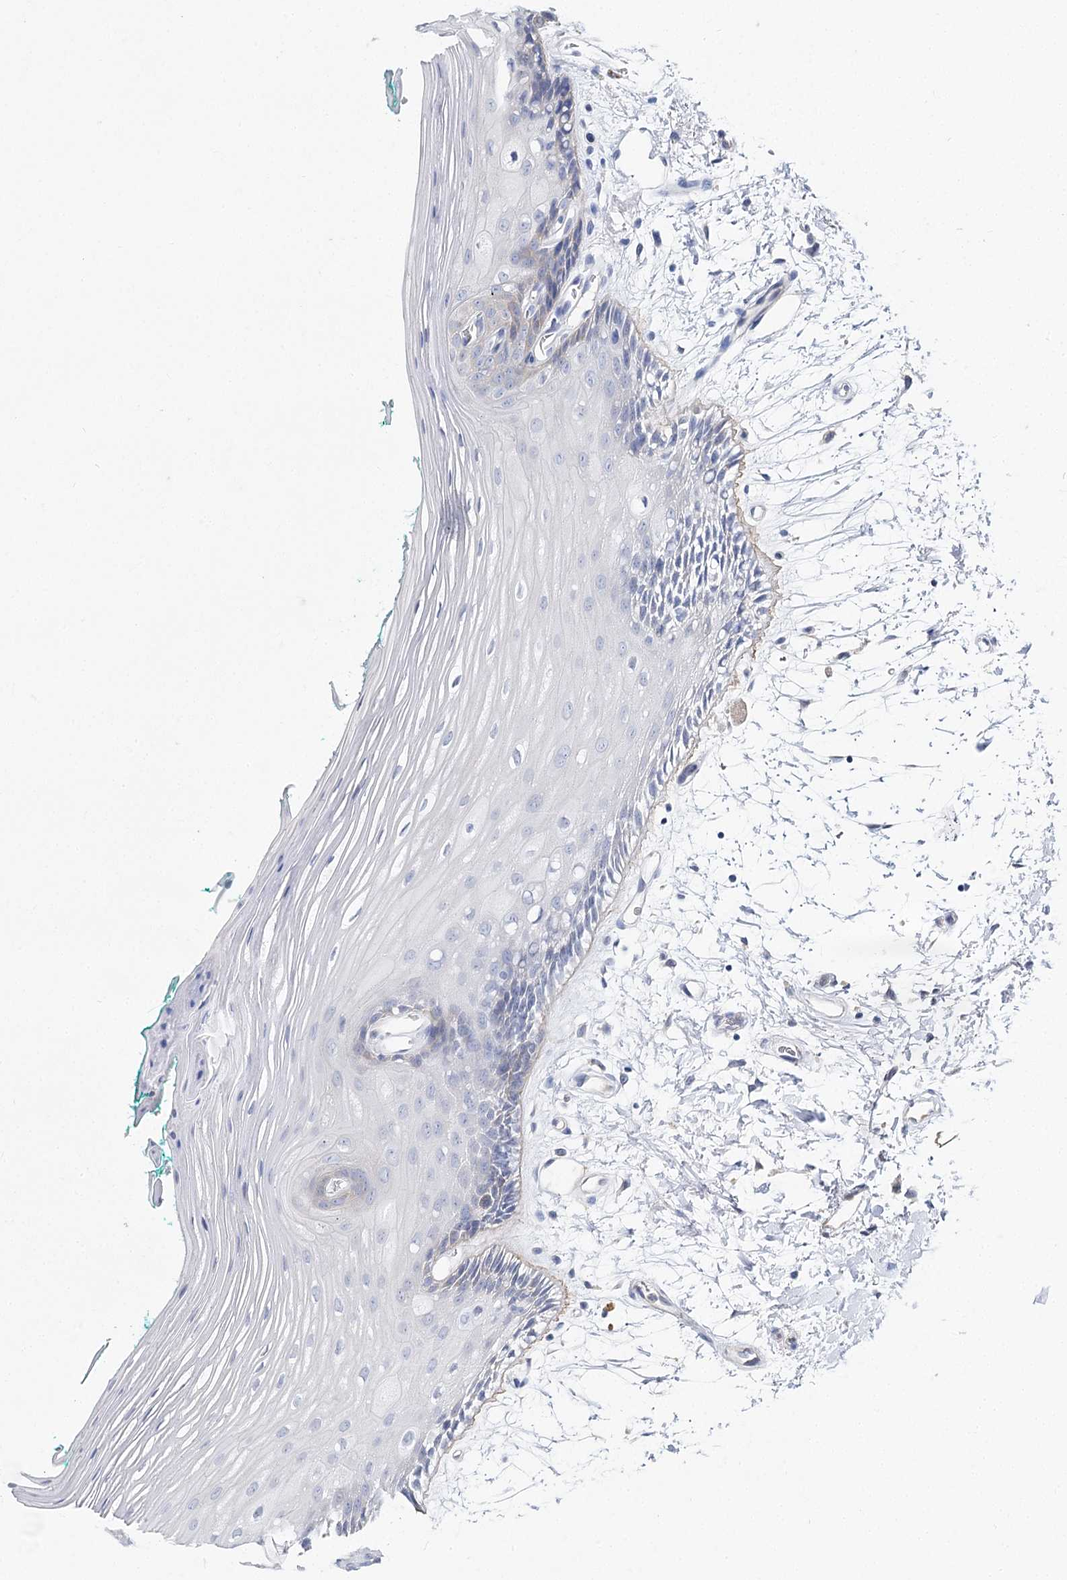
{"staining": {"intensity": "negative", "quantity": "none", "location": "none"}, "tissue": "oral mucosa", "cell_type": "Squamous epithelial cells", "image_type": "normal", "snomed": [{"axis": "morphology", "description": "Normal tissue, NOS"}, {"axis": "topography", "description": "Skeletal muscle"}, {"axis": "topography", "description": "Oral tissue"}, {"axis": "topography", "description": "Peripheral nerve tissue"}], "caption": "Immunohistochemical staining of unremarkable human oral mucosa reveals no significant expression in squamous epithelial cells.", "gene": "UGP2", "patient": {"sex": "female", "age": 84}}